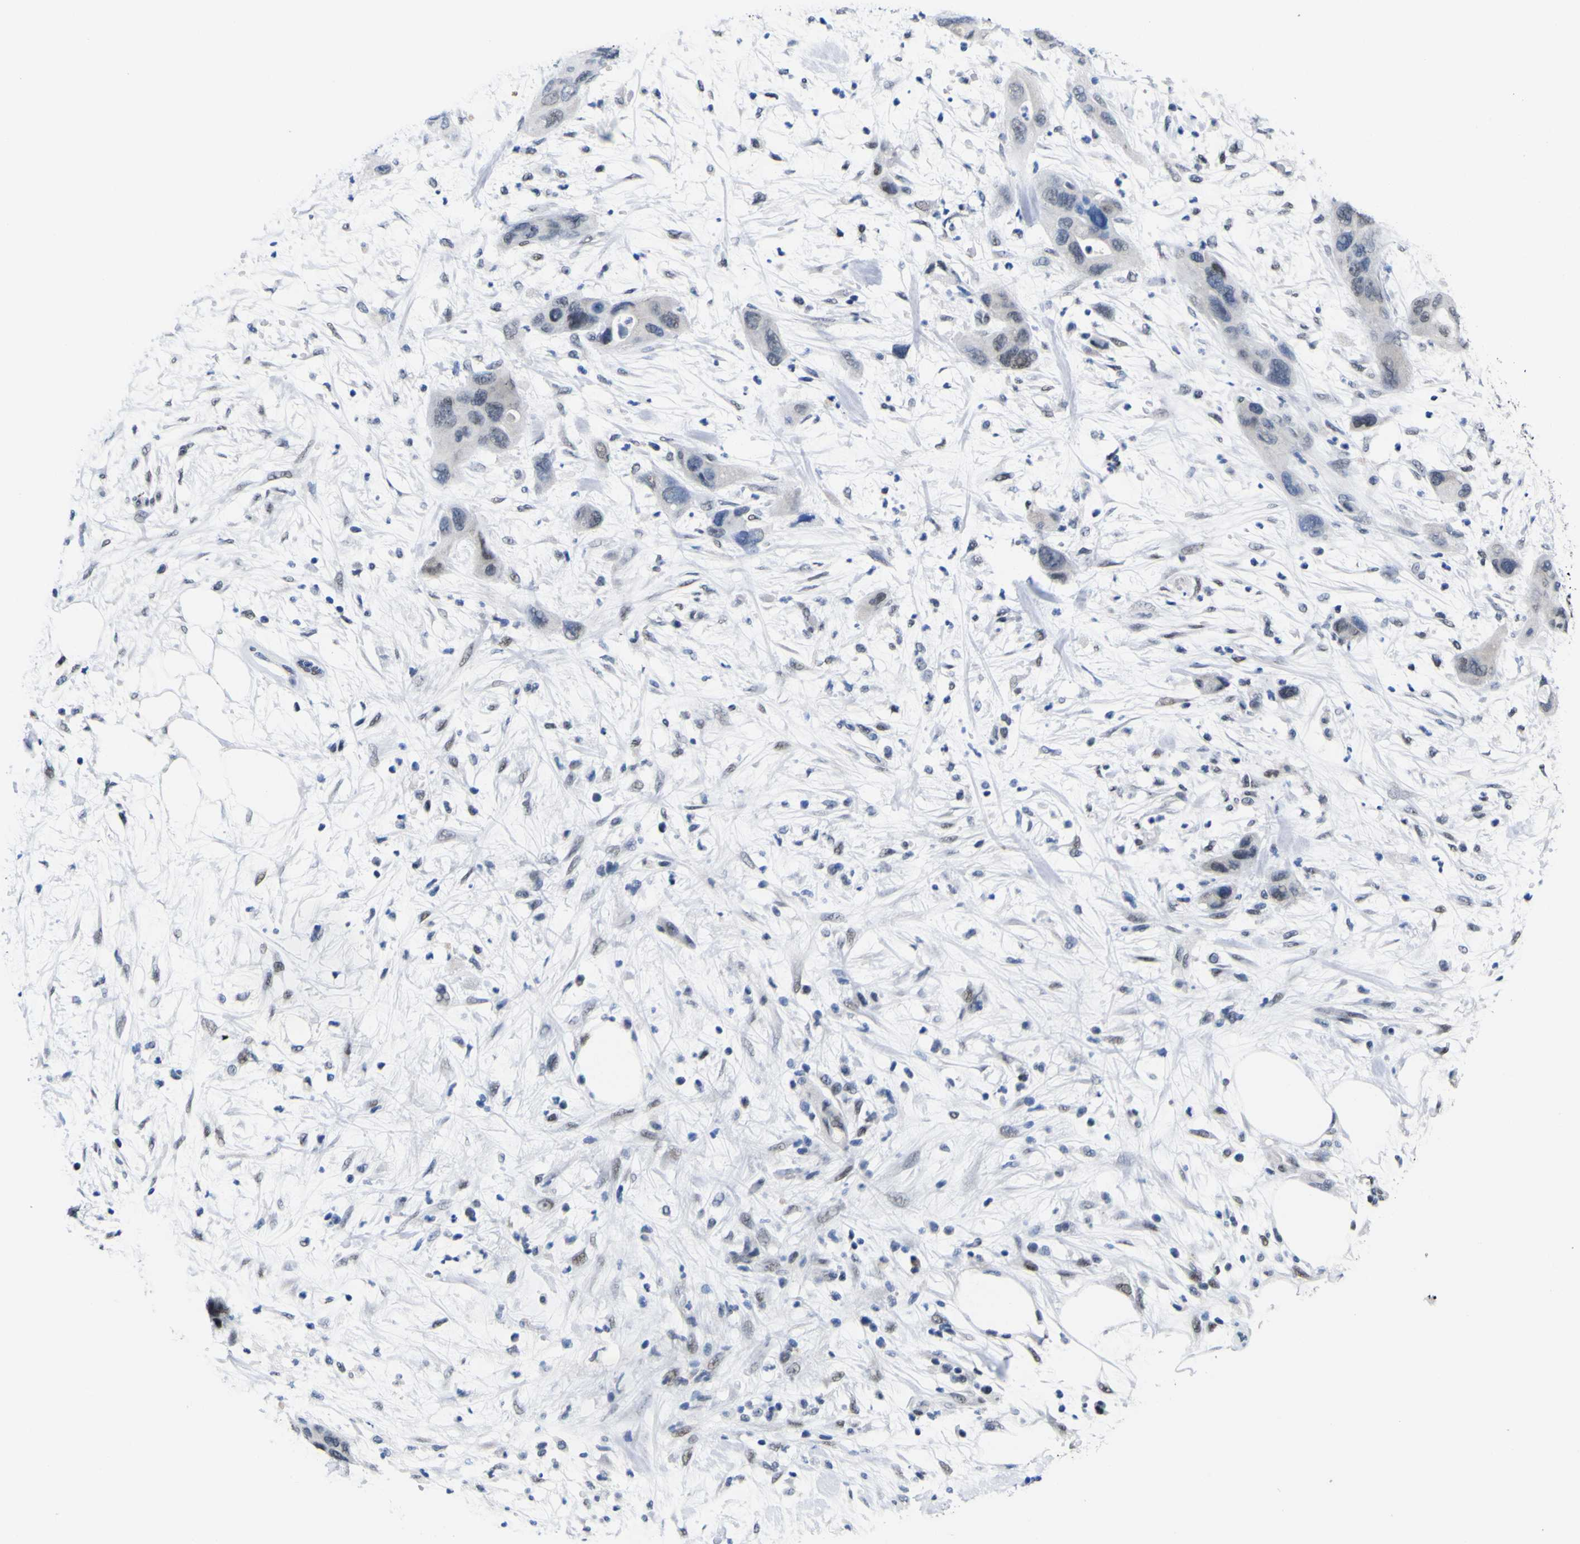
{"staining": {"intensity": "weak", "quantity": "<25%", "location": "nuclear"}, "tissue": "pancreatic cancer", "cell_type": "Tumor cells", "image_type": "cancer", "snomed": [{"axis": "morphology", "description": "Adenocarcinoma, NOS"}, {"axis": "topography", "description": "Pancreas"}], "caption": "IHC of pancreatic cancer reveals no positivity in tumor cells.", "gene": "MBD3", "patient": {"sex": "female", "age": 71}}